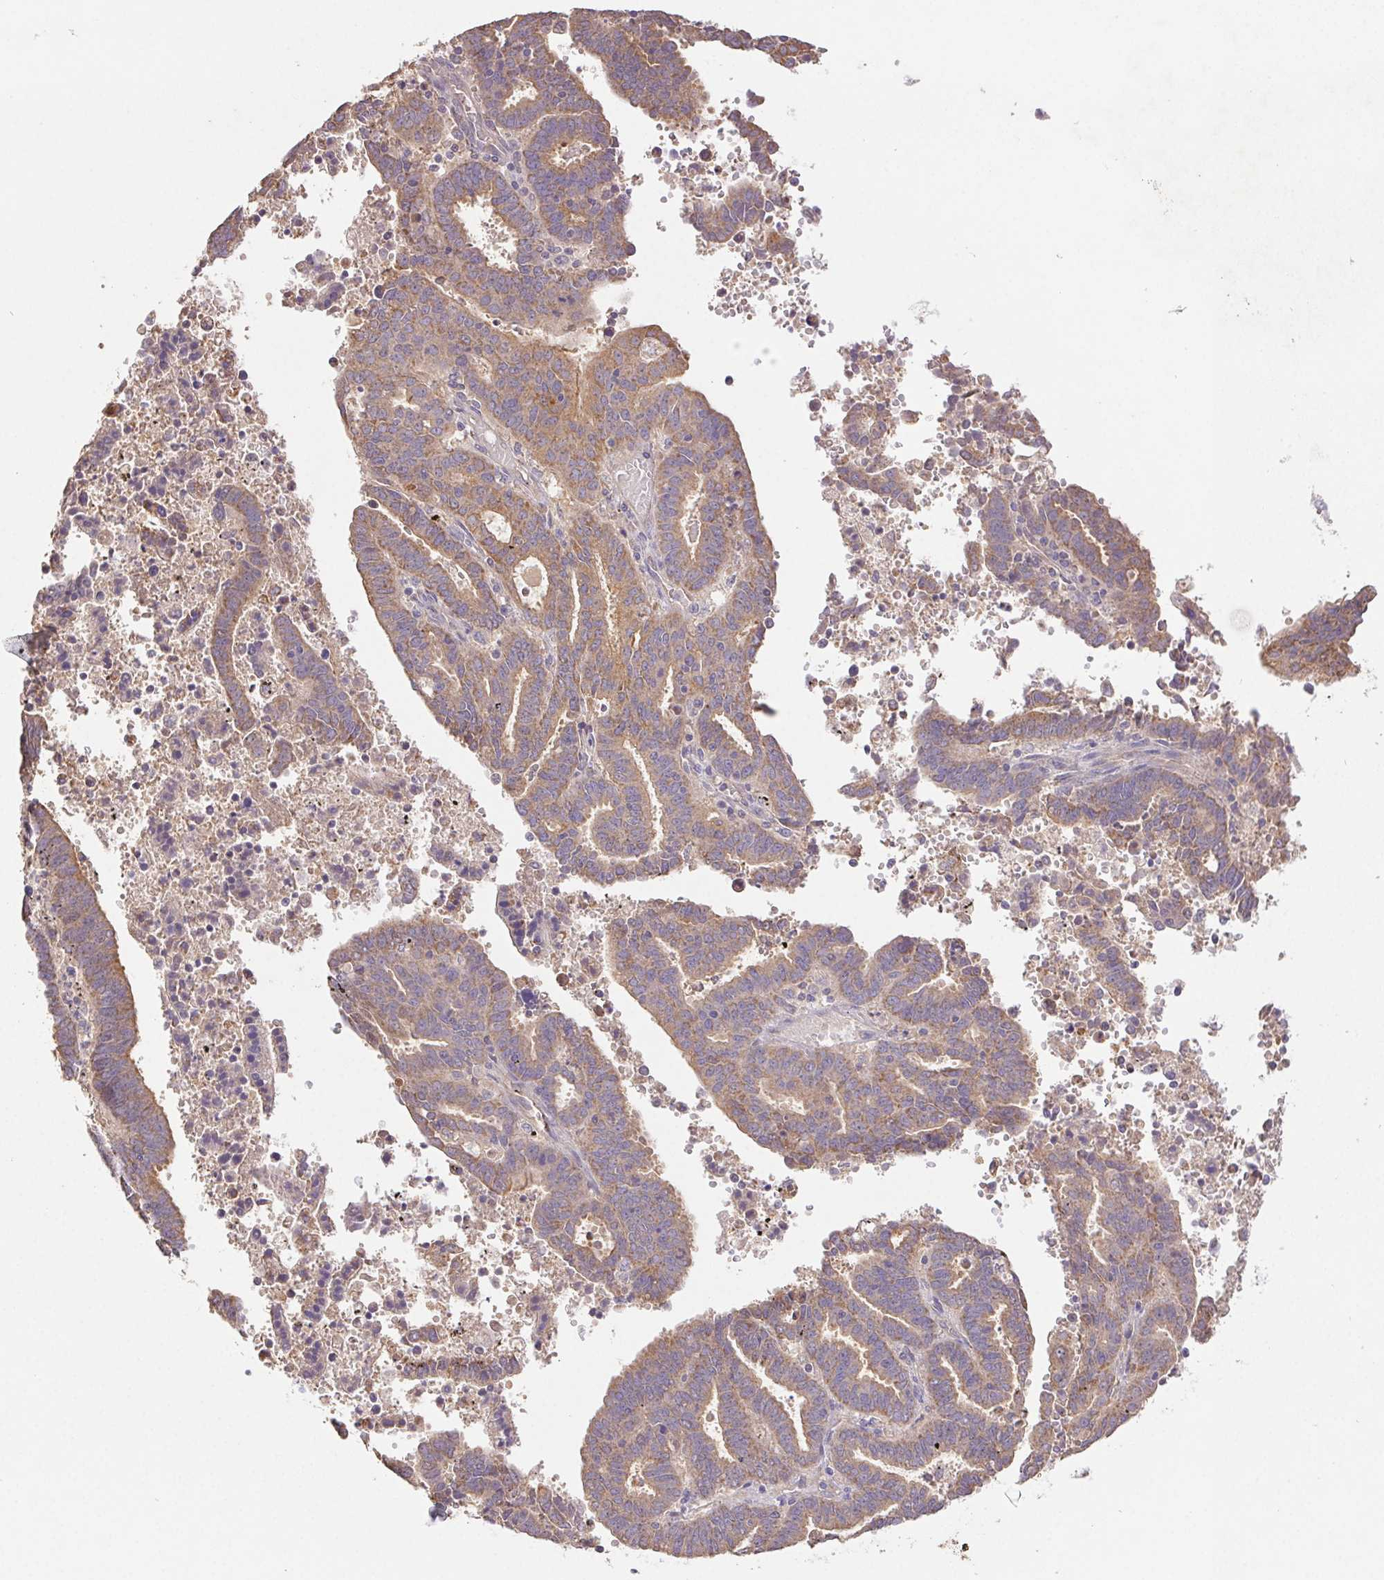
{"staining": {"intensity": "moderate", "quantity": ">75%", "location": "cytoplasmic/membranous"}, "tissue": "endometrial cancer", "cell_type": "Tumor cells", "image_type": "cancer", "snomed": [{"axis": "morphology", "description": "Adenocarcinoma, NOS"}, {"axis": "topography", "description": "Uterus"}], "caption": "Moderate cytoplasmic/membranous protein staining is appreciated in about >75% of tumor cells in endometrial cancer.", "gene": "RAB11A", "patient": {"sex": "female", "age": 83}}